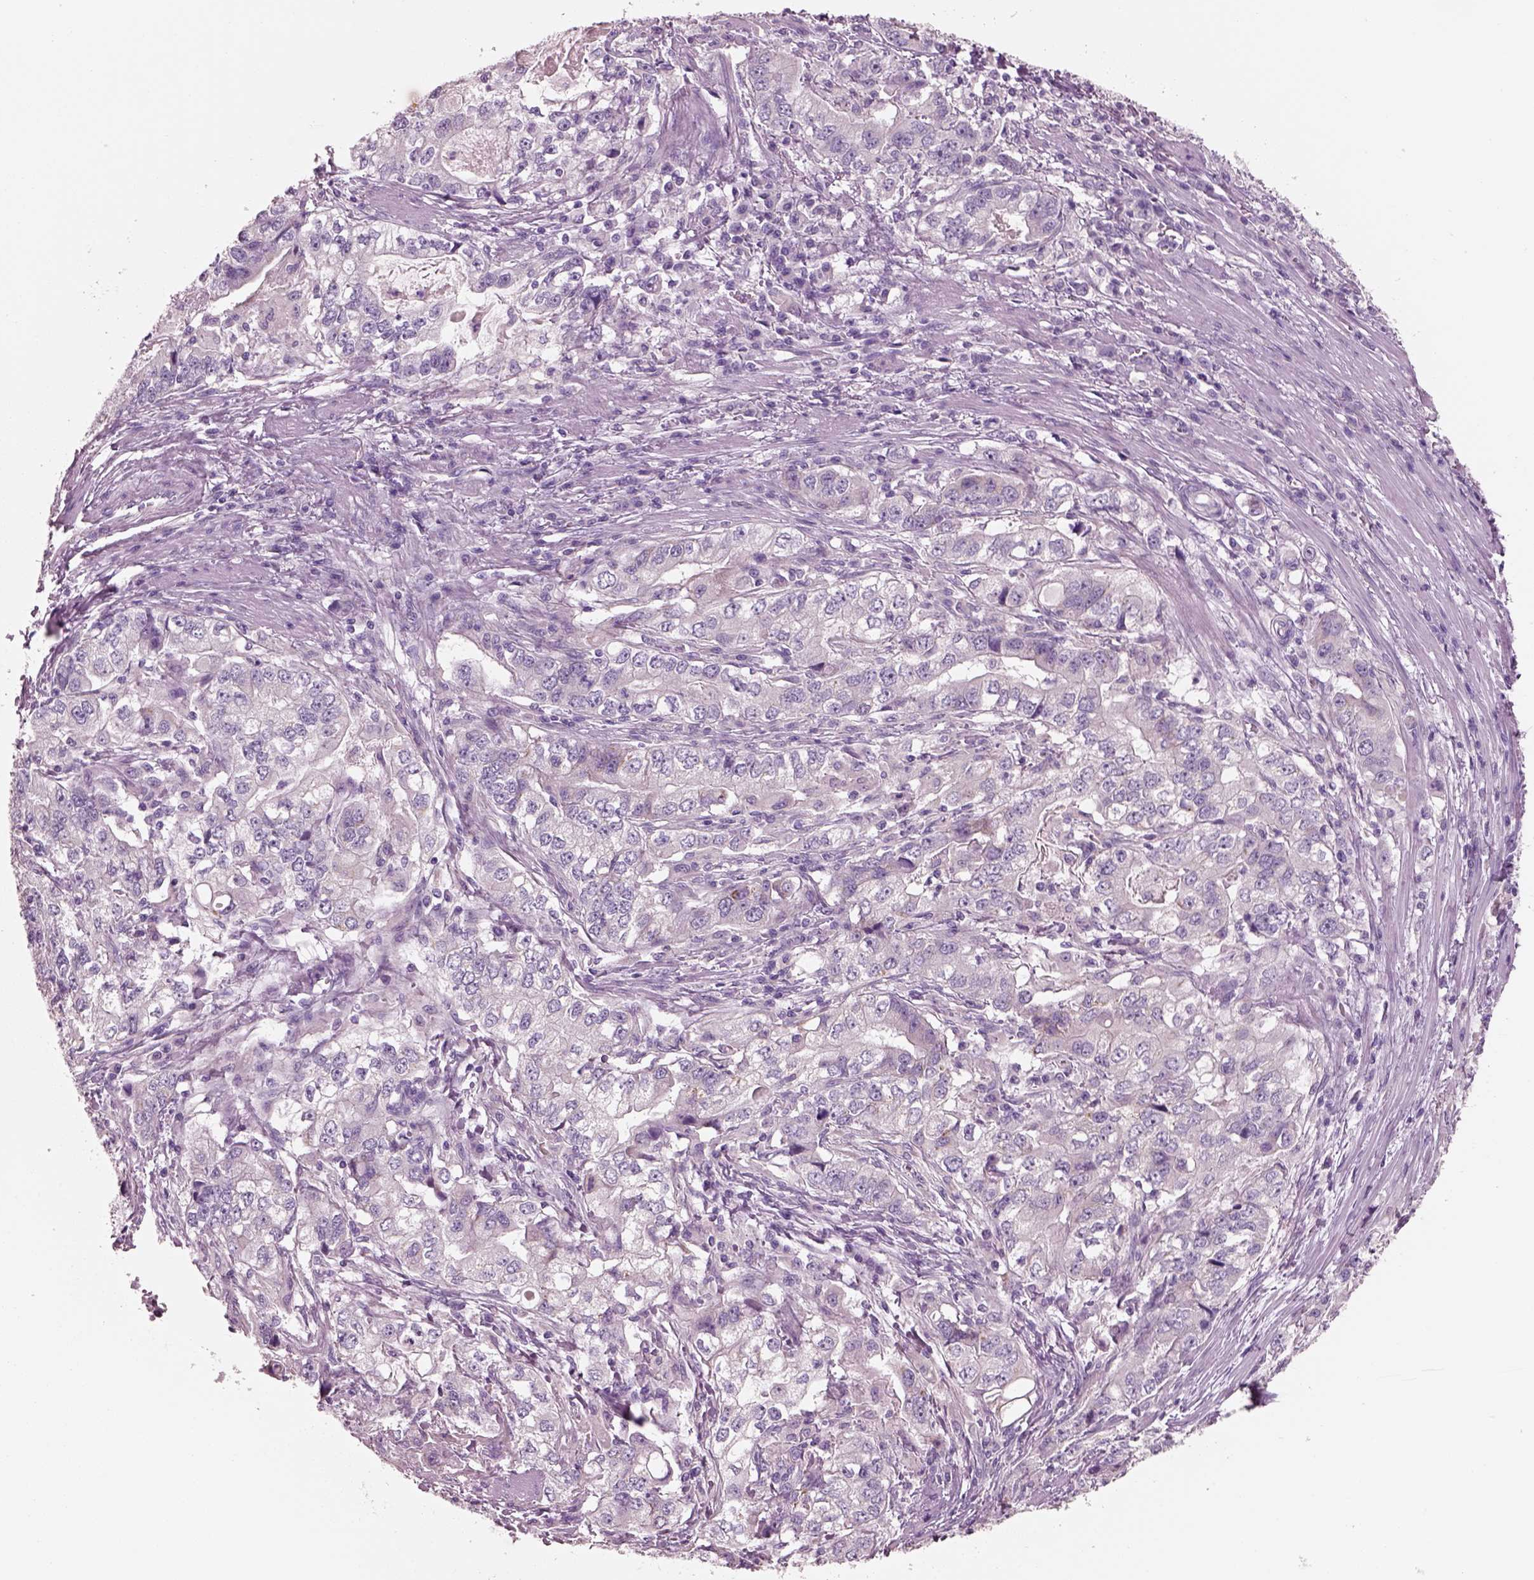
{"staining": {"intensity": "negative", "quantity": "none", "location": "none"}, "tissue": "stomach cancer", "cell_type": "Tumor cells", "image_type": "cancer", "snomed": [{"axis": "morphology", "description": "Adenocarcinoma, NOS"}, {"axis": "topography", "description": "Stomach, lower"}], "caption": "Human stomach cancer stained for a protein using immunohistochemistry reveals no staining in tumor cells.", "gene": "PNOC", "patient": {"sex": "female", "age": 72}}